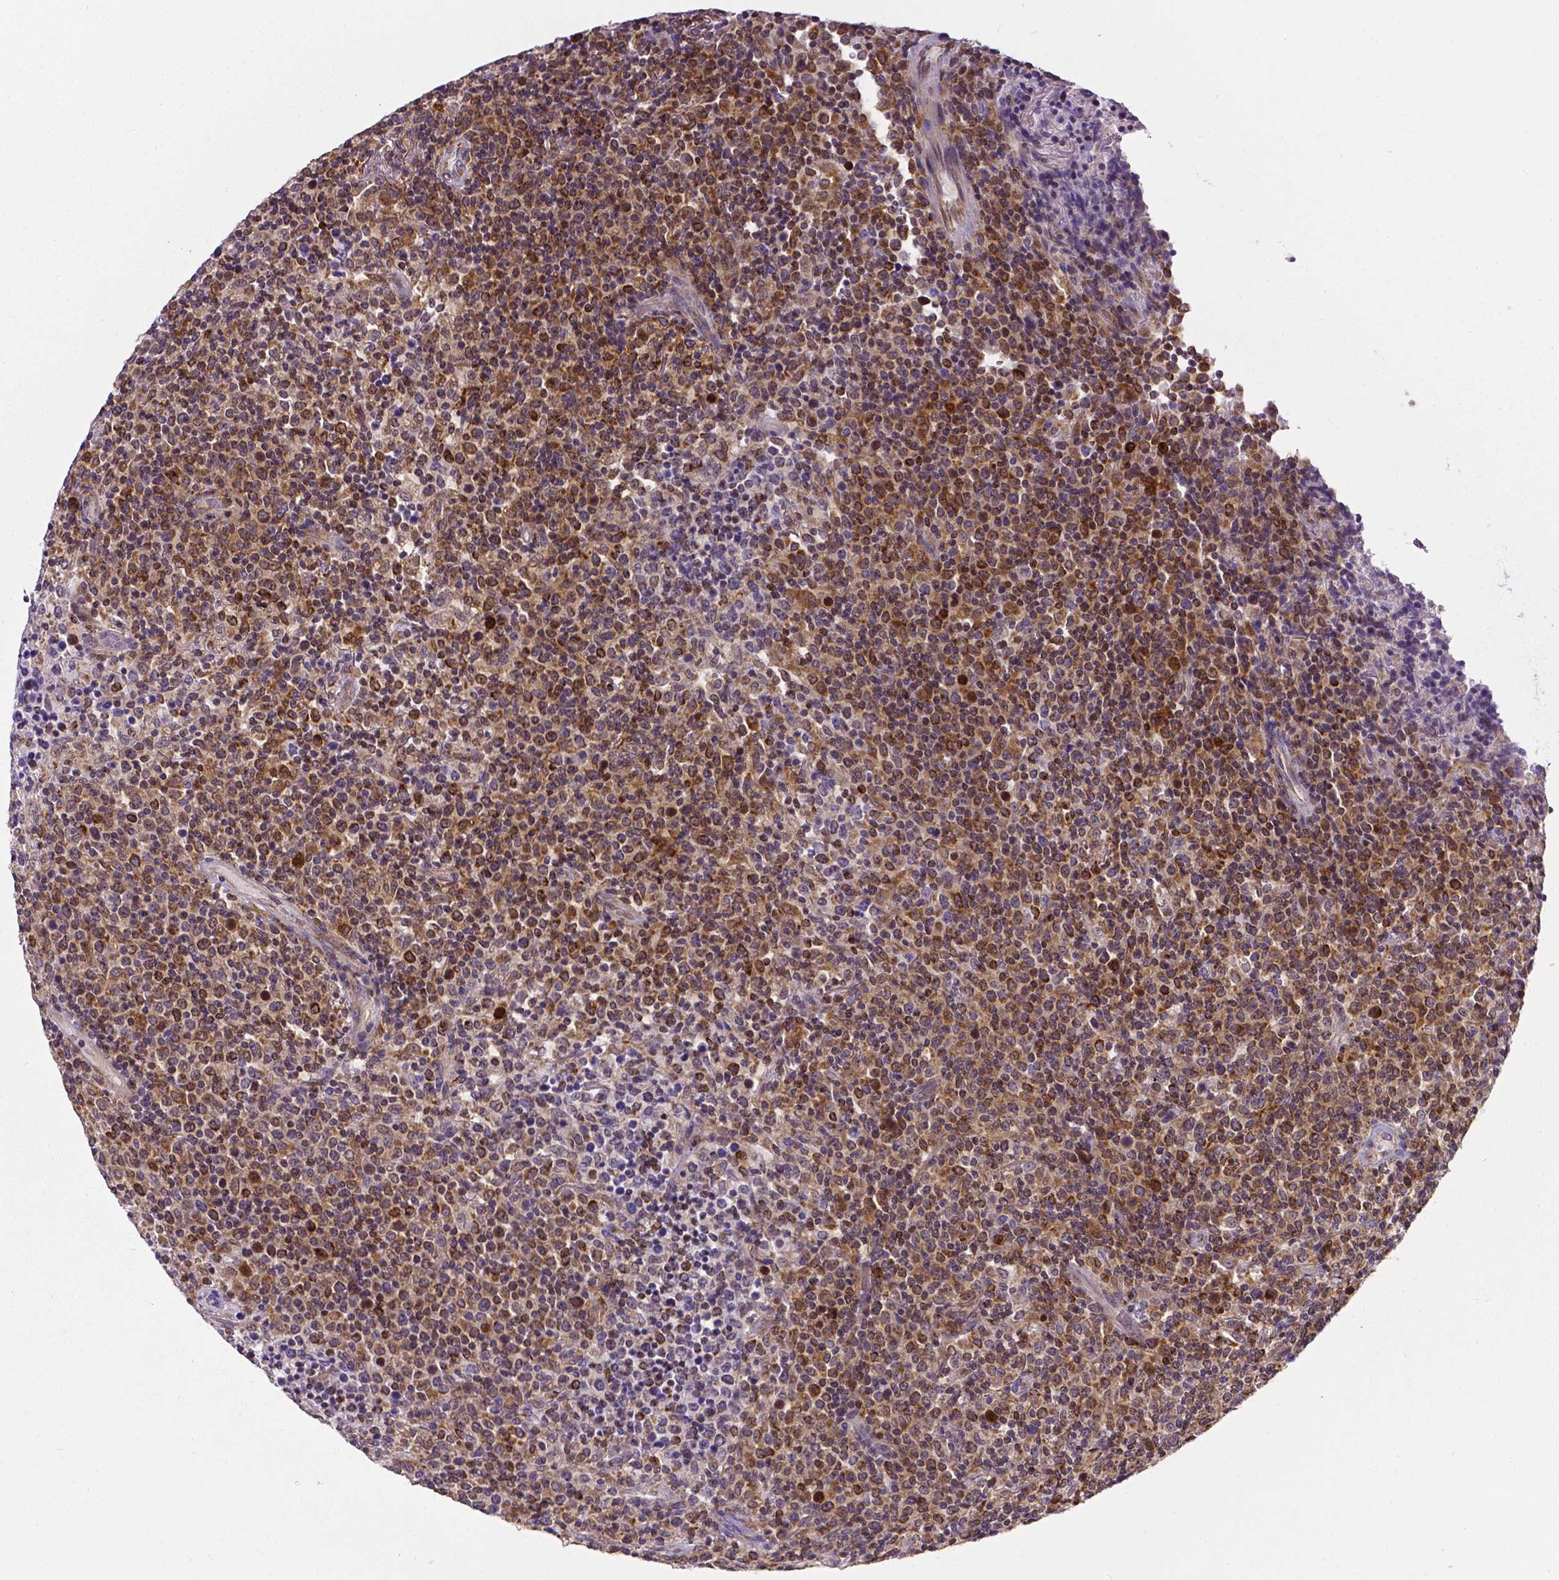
{"staining": {"intensity": "strong", "quantity": ">75%", "location": "cytoplasmic/membranous"}, "tissue": "lymphoma", "cell_type": "Tumor cells", "image_type": "cancer", "snomed": [{"axis": "morphology", "description": "Malignant lymphoma, non-Hodgkin's type, High grade"}, {"axis": "topography", "description": "Lung"}], "caption": "There is high levels of strong cytoplasmic/membranous positivity in tumor cells of lymphoma, as demonstrated by immunohistochemical staining (brown color).", "gene": "MCL1", "patient": {"sex": "male", "age": 79}}